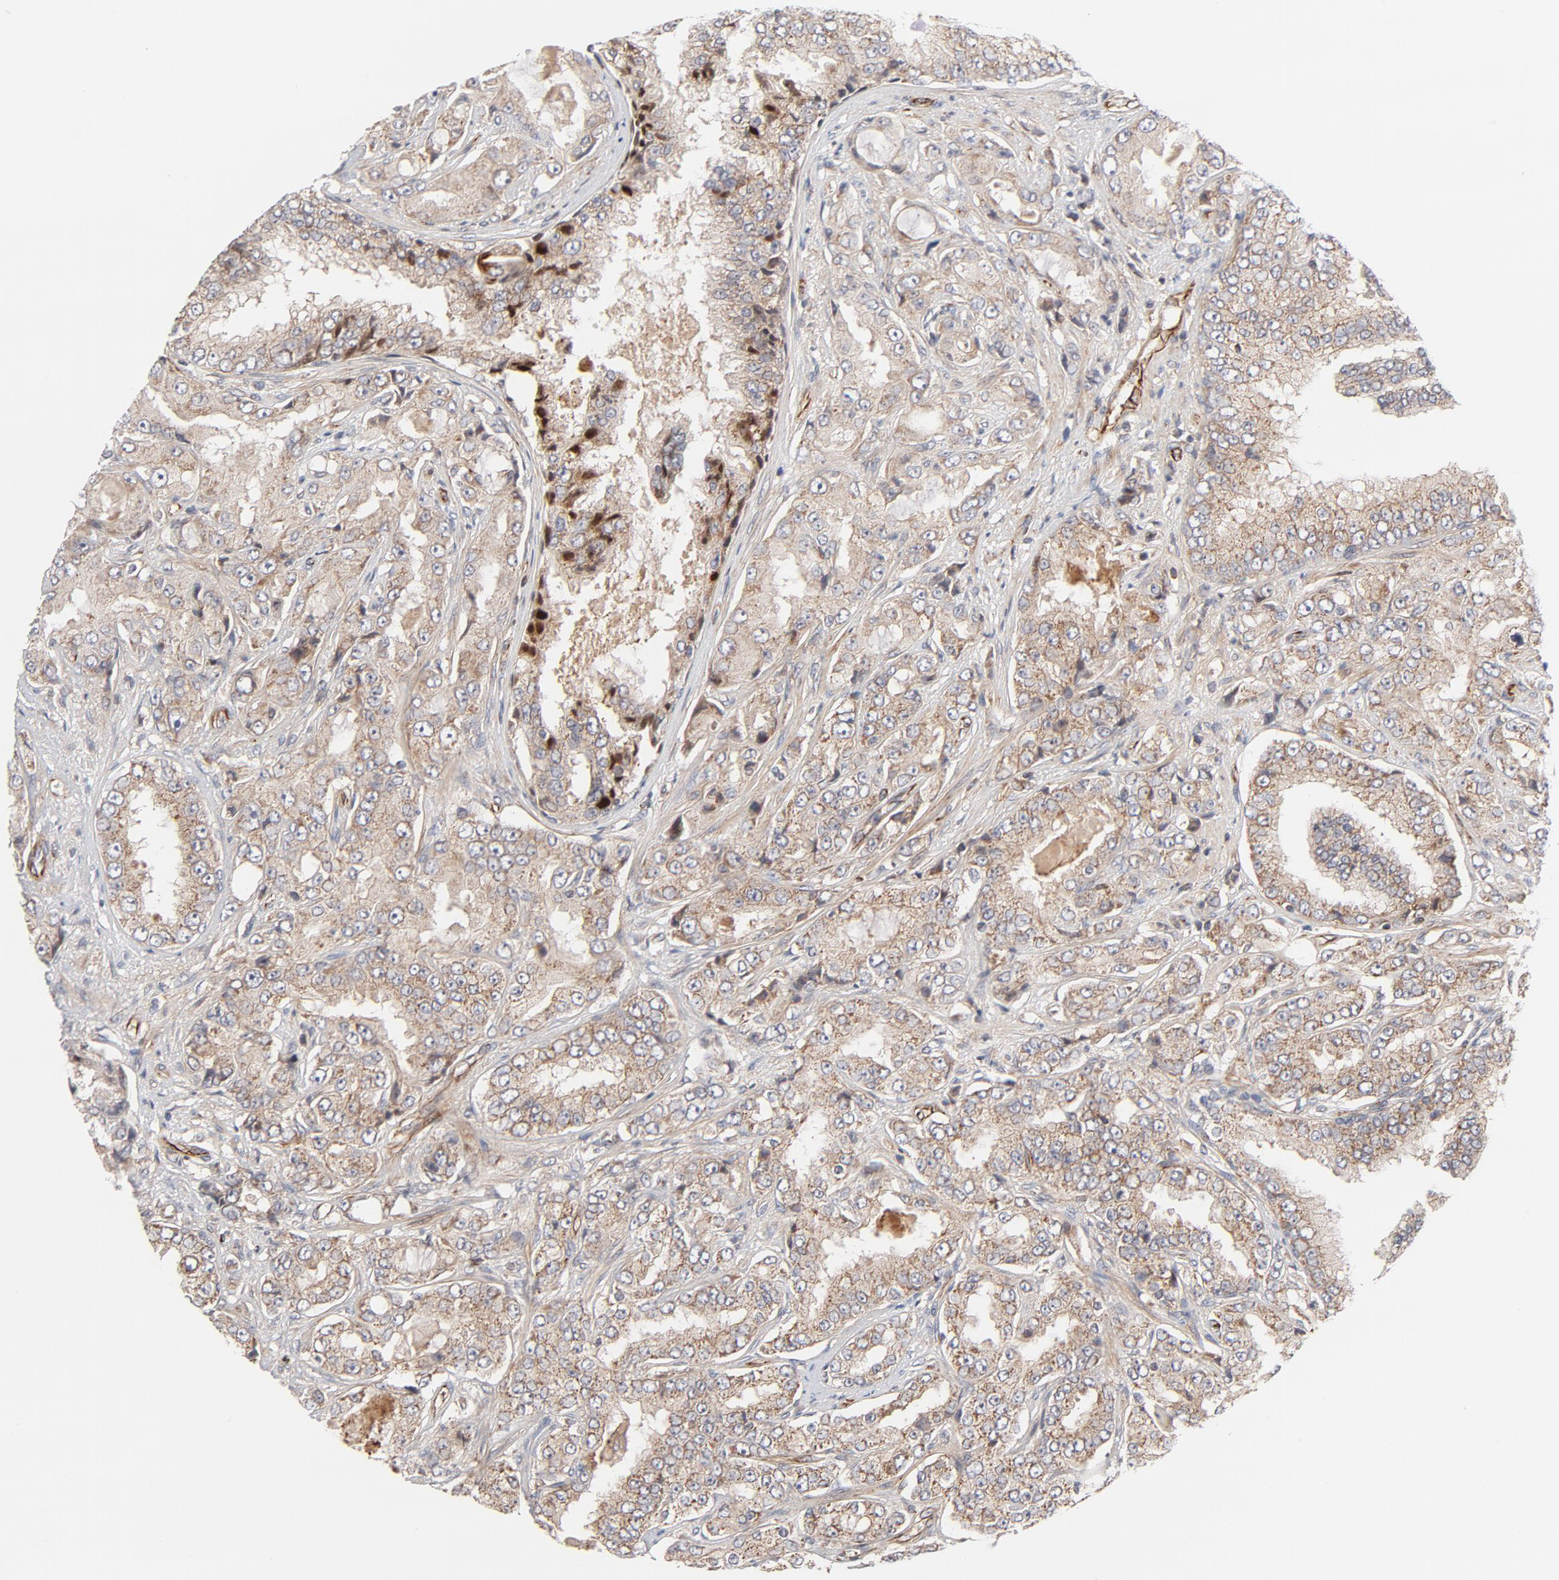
{"staining": {"intensity": "moderate", "quantity": ">75%", "location": "cytoplasmic/membranous"}, "tissue": "prostate cancer", "cell_type": "Tumor cells", "image_type": "cancer", "snomed": [{"axis": "morphology", "description": "Adenocarcinoma, High grade"}, {"axis": "topography", "description": "Prostate"}], "caption": "There is medium levels of moderate cytoplasmic/membranous expression in tumor cells of prostate high-grade adenocarcinoma, as demonstrated by immunohistochemical staining (brown color).", "gene": "DNAAF2", "patient": {"sex": "male", "age": 73}}